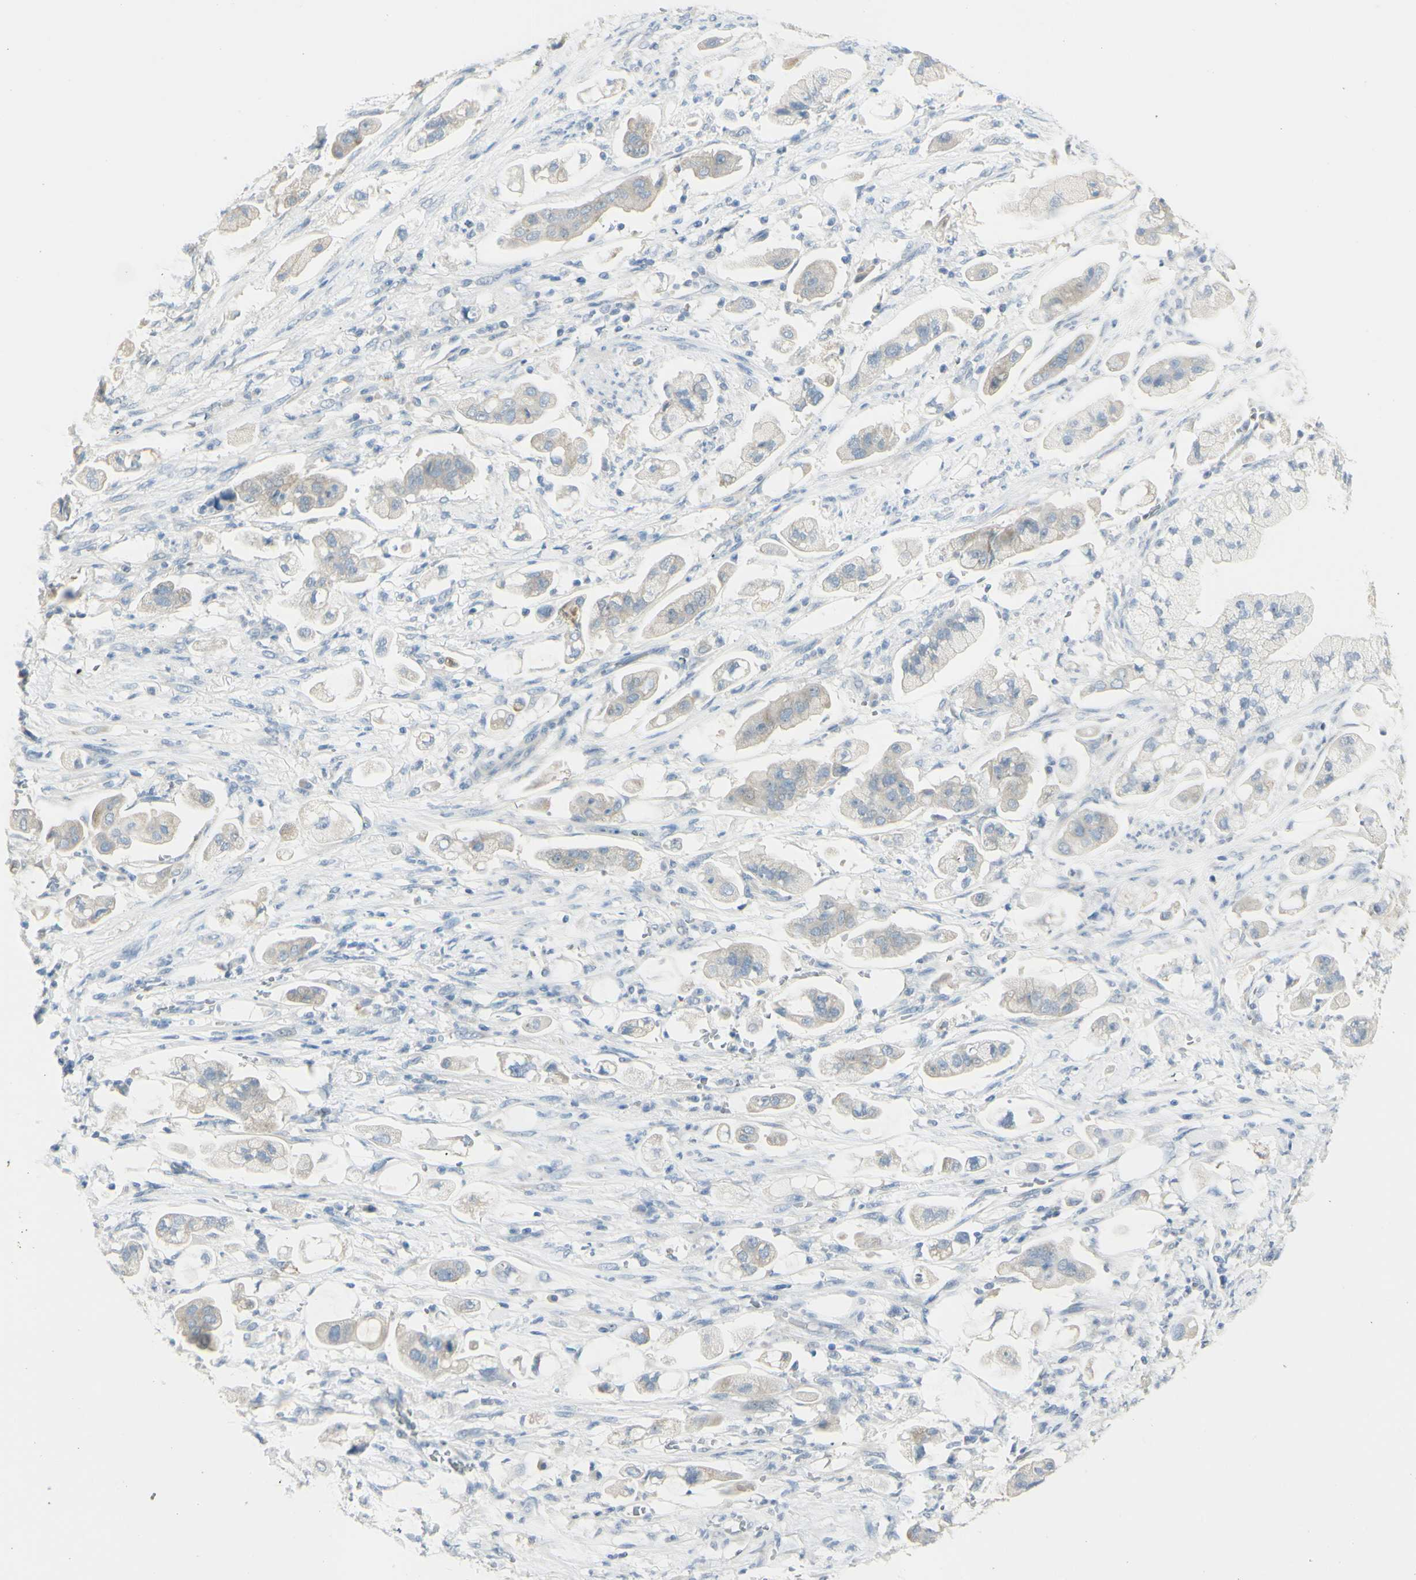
{"staining": {"intensity": "negative", "quantity": "none", "location": "none"}, "tissue": "stomach cancer", "cell_type": "Tumor cells", "image_type": "cancer", "snomed": [{"axis": "morphology", "description": "Adenocarcinoma, NOS"}, {"axis": "topography", "description": "Stomach"}], "caption": "Image shows no protein expression in tumor cells of stomach cancer tissue.", "gene": "ART3", "patient": {"sex": "male", "age": 62}}